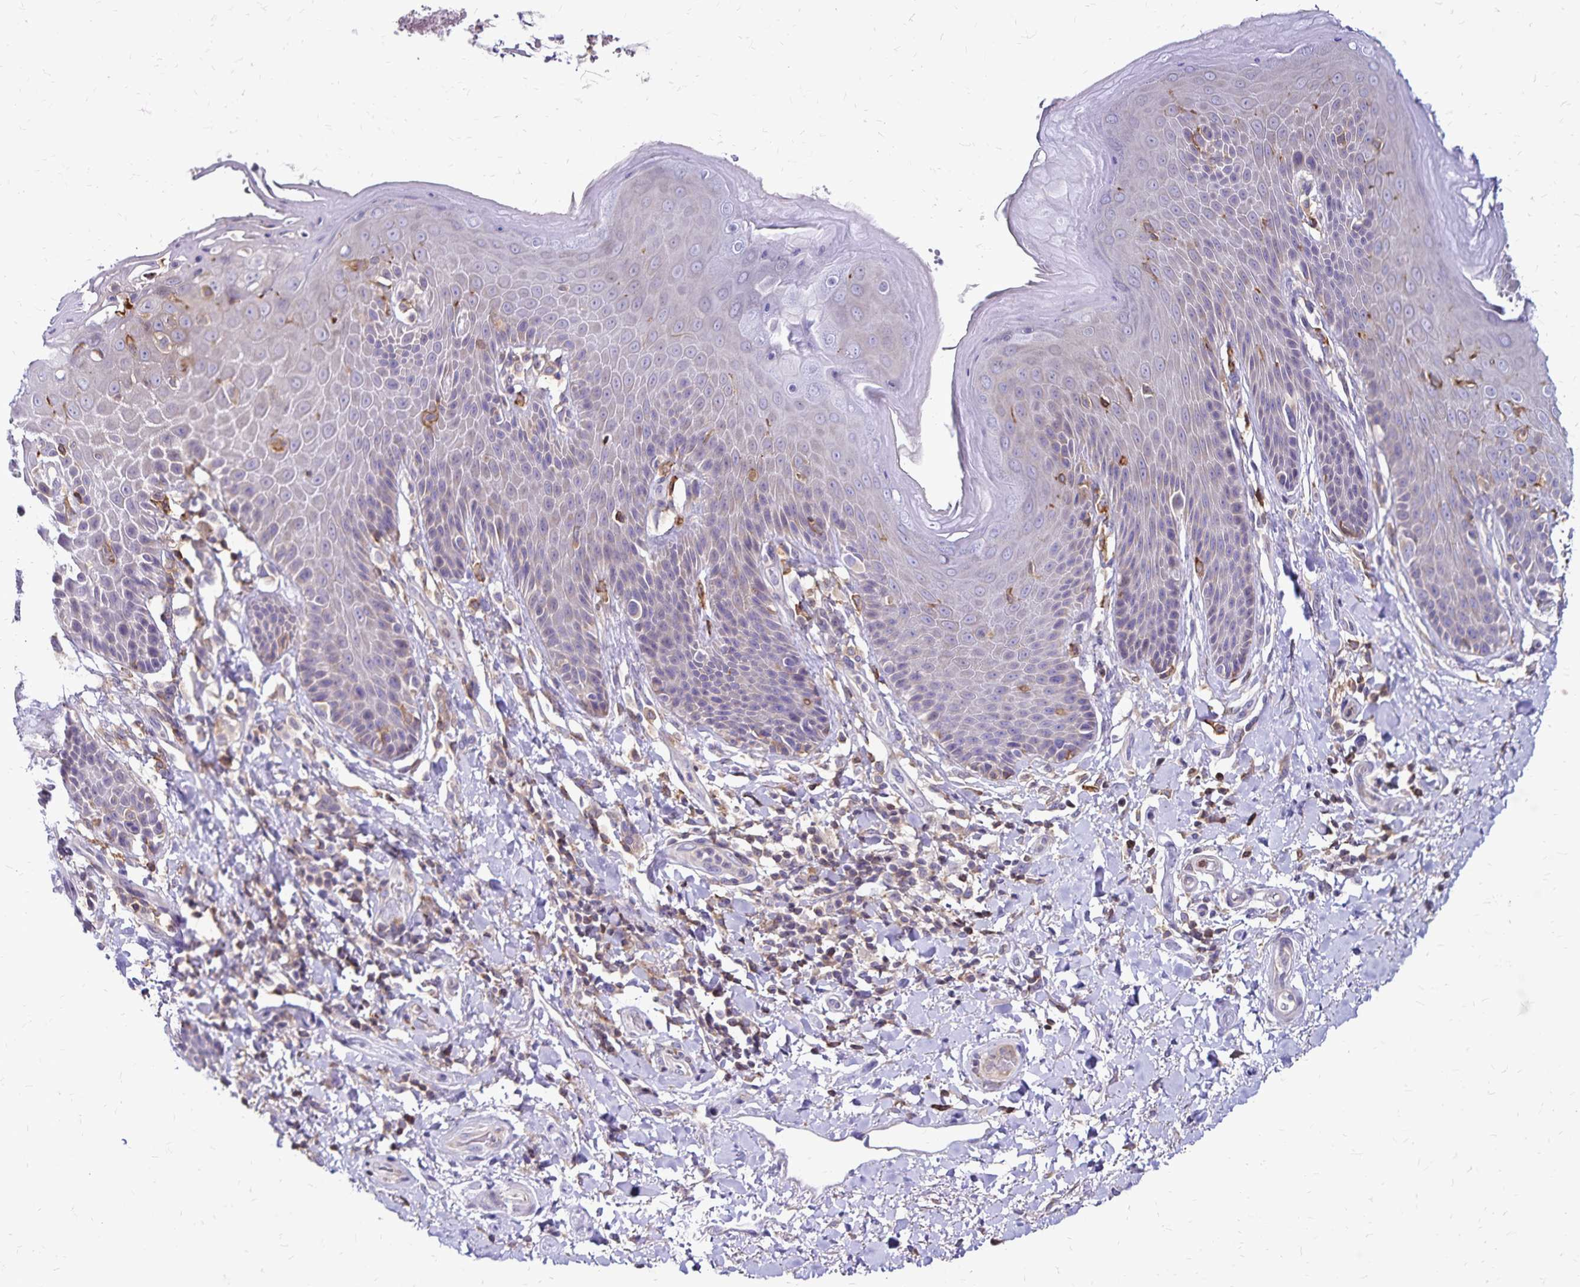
{"staining": {"intensity": "moderate", "quantity": "<25%", "location": "cytoplasmic/membranous"}, "tissue": "skin", "cell_type": "Epidermal cells", "image_type": "normal", "snomed": [{"axis": "morphology", "description": "Normal tissue, NOS"}, {"axis": "topography", "description": "Anal"}, {"axis": "topography", "description": "Peripheral nerve tissue"}], "caption": "Unremarkable skin displays moderate cytoplasmic/membranous expression in about <25% of epidermal cells Nuclei are stained in blue..", "gene": "NAGPA", "patient": {"sex": "male", "age": 51}}